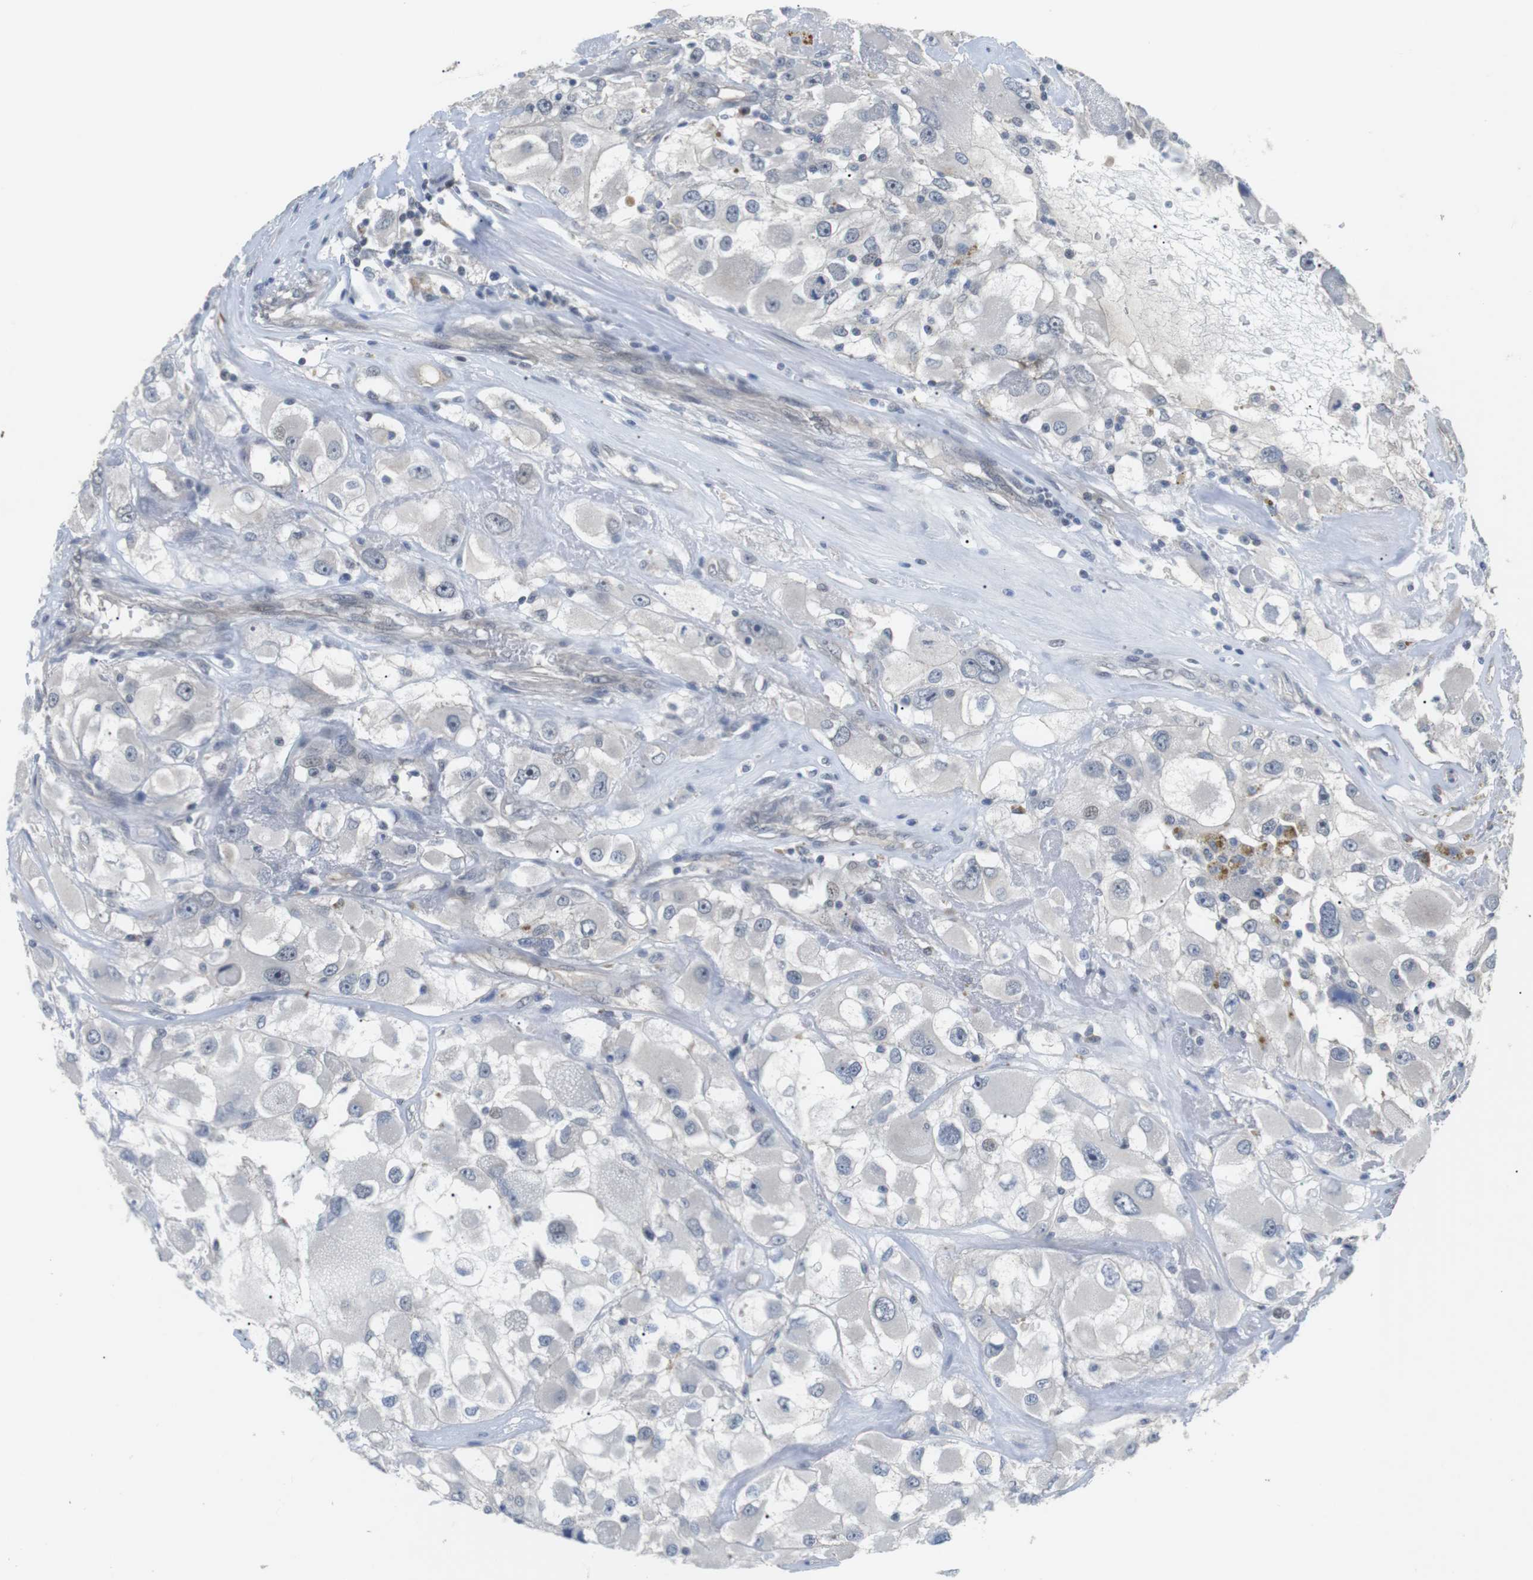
{"staining": {"intensity": "negative", "quantity": "none", "location": "none"}, "tissue": "renal cancer", "cell_type": "Tumor cells", "image_type": "cancer", "snomed": [{"axis": "morphology", "description": "Adenocarcinoma, NOS"}, {"axis": "topography", "description": "Kidney"}], "caption": "Tumor cells show no significant protein expression in renal cancer. (DAB (3,3'-diaminobenzidine) immunohistochemistry, high magnification).", "gene": "NECTIN1", "patient": {"sex": "female", "age": 52}}